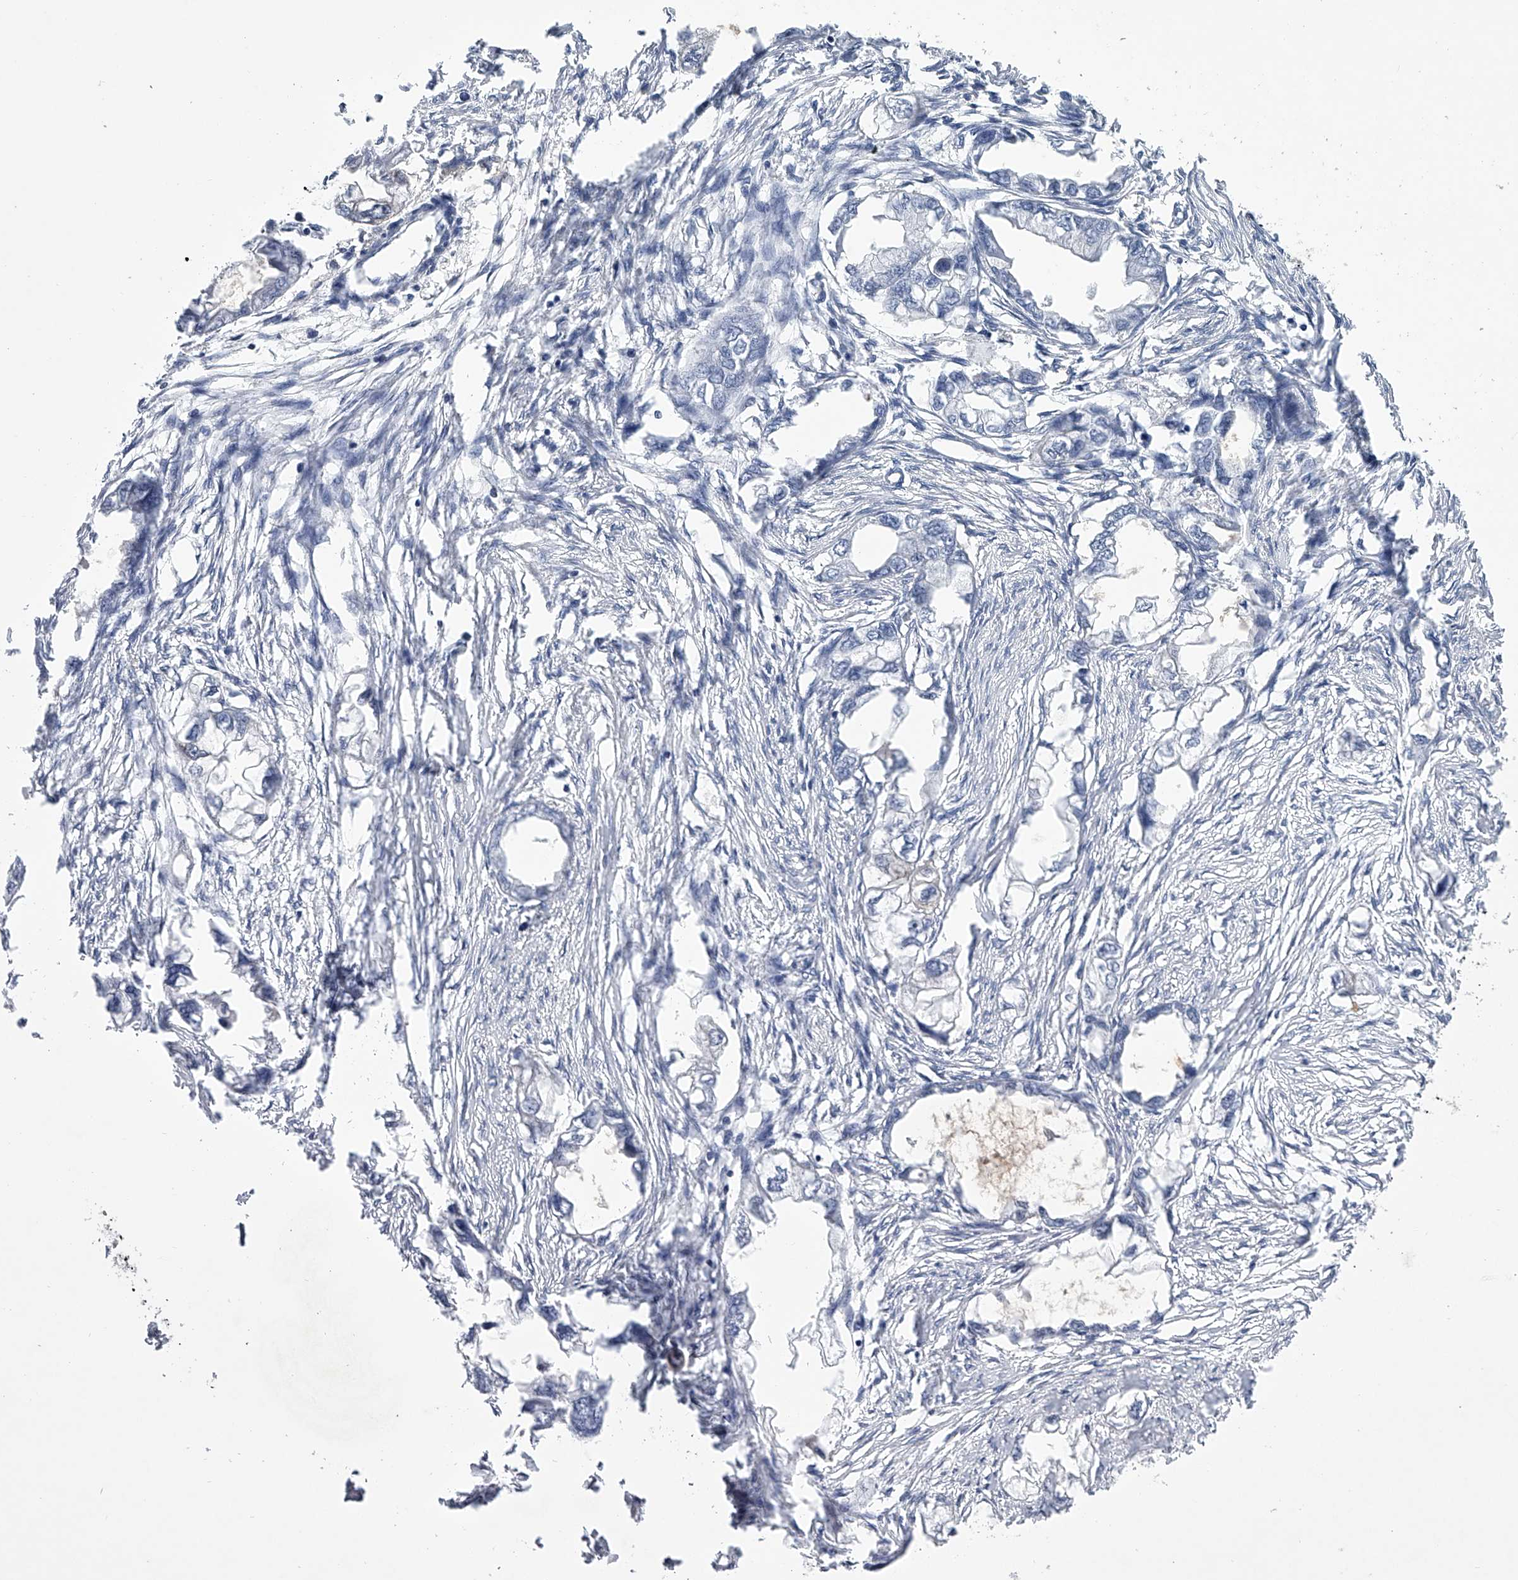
{"staining": {"intensity": "negative", "quantity": "none", "location": "none"}, "tissue": "endometrial cancer", "cell_type": "Tumor cells", "image_type": "cancer", "snomed": [{"axis": "morphology", "description": "Adenocarcinoma, NOS"}, {"axis": "morphology", "description": "Adenocarcinoma, metastatic, NOS"}, {"axis": "topography", "description": "Adipose tissue"}, {"axis": "topography", "description": "Endometrium"}], "caption": "Photomicrograph shows no protein positivity in tumor cells of endometrial metastatic adenocarcinoma tissue.", "gene": "TASP1", "patient": {"sex": "female", "age": 67}}